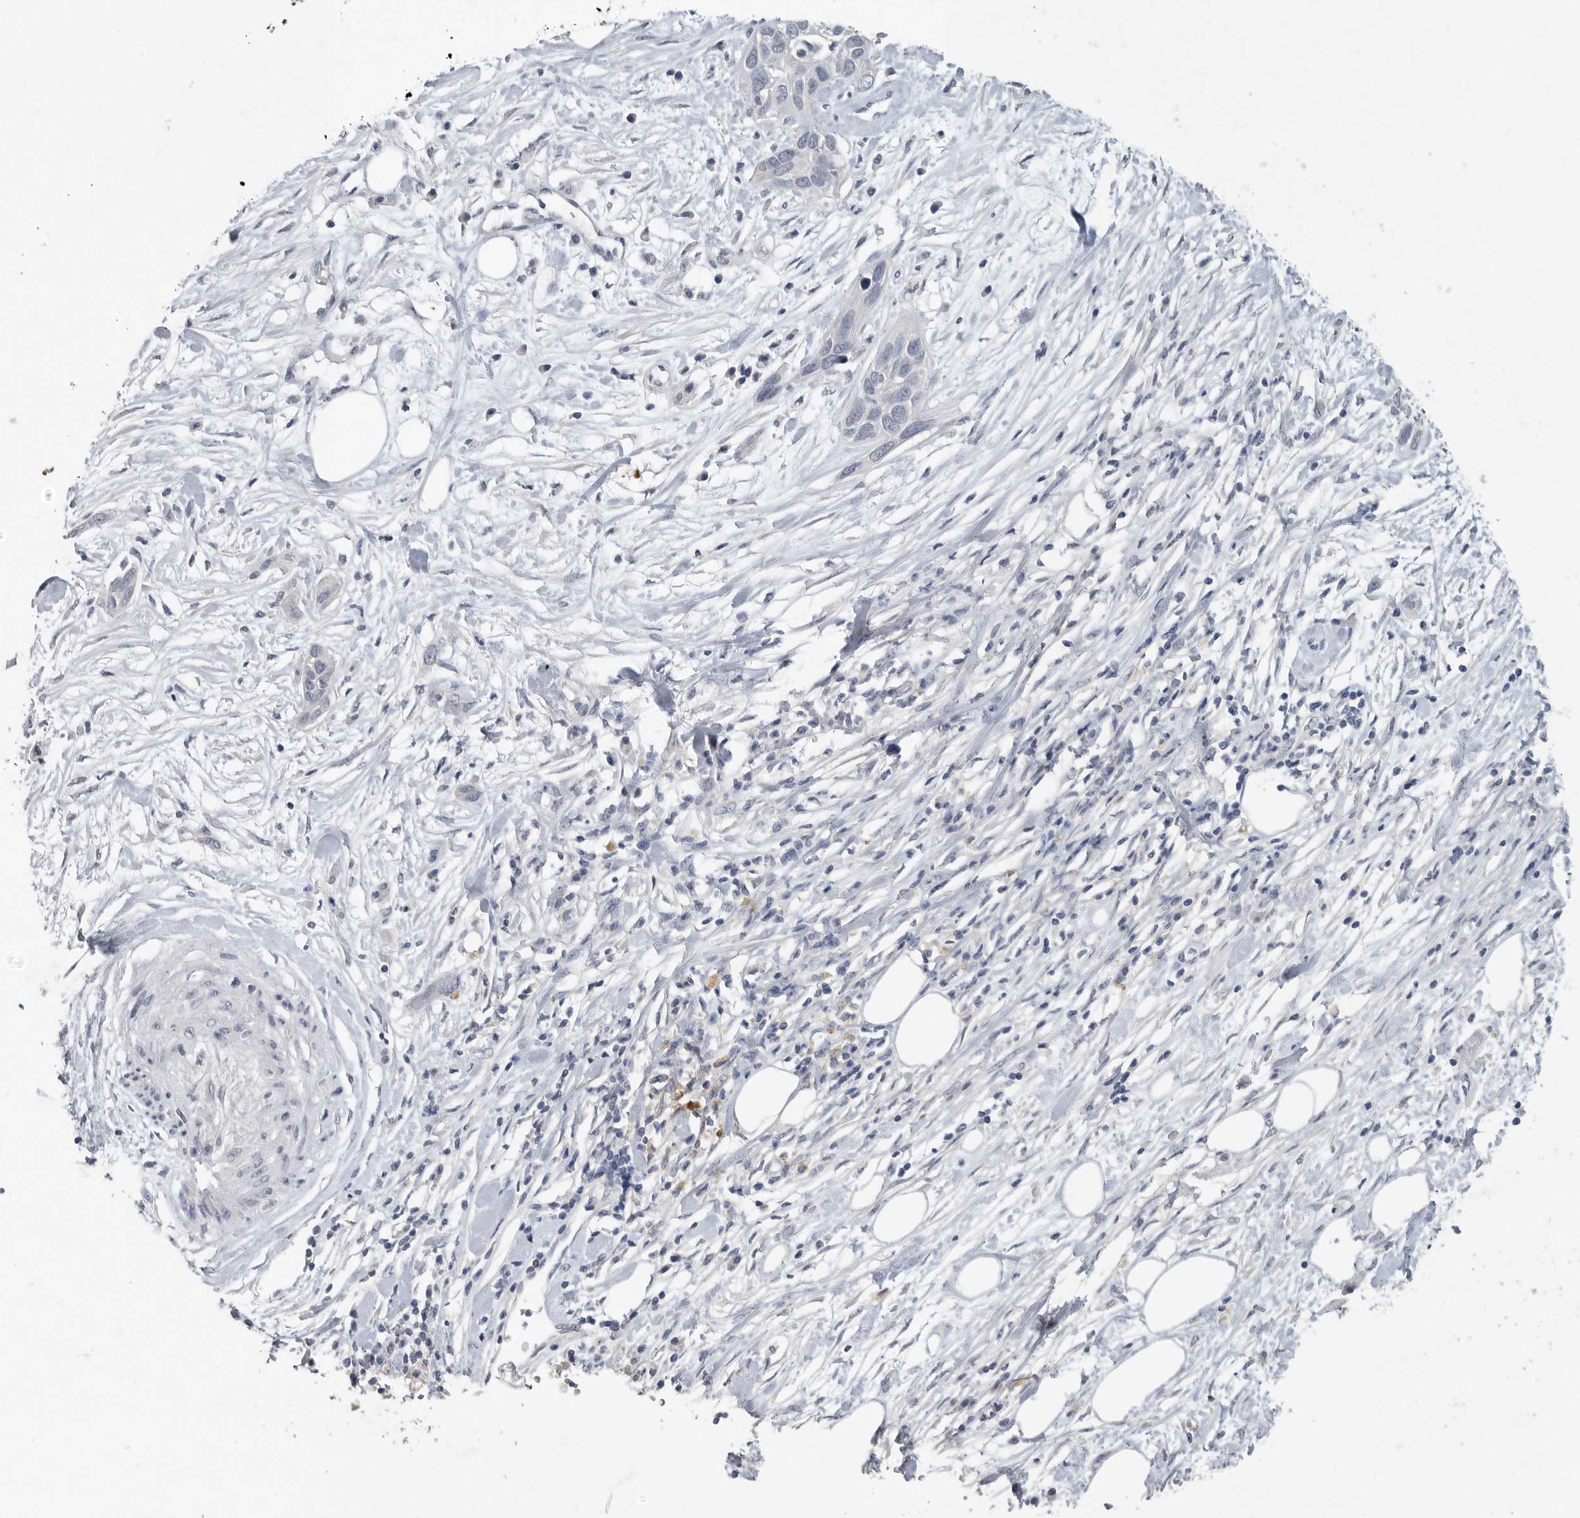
{"staining": {"intensity": "negative", "quantity": "none", "location": "none"}, "tissue": "pancreatic cancer", "cell_type": "Tumor cells", "image_type": "cancer", "snomed": [{"axis": "morphology", "description": "Adenocarcinoma, NOS"}, {"axis": "topography", "description": "Pancreas"}], "caption": "Pancreatic cancer (adenocarcinoma) stained for a protein using immunohistochemistry shows no expression tumor cells.", "gene": "REG4", "patient": {"sex": "female", "age": 60}}